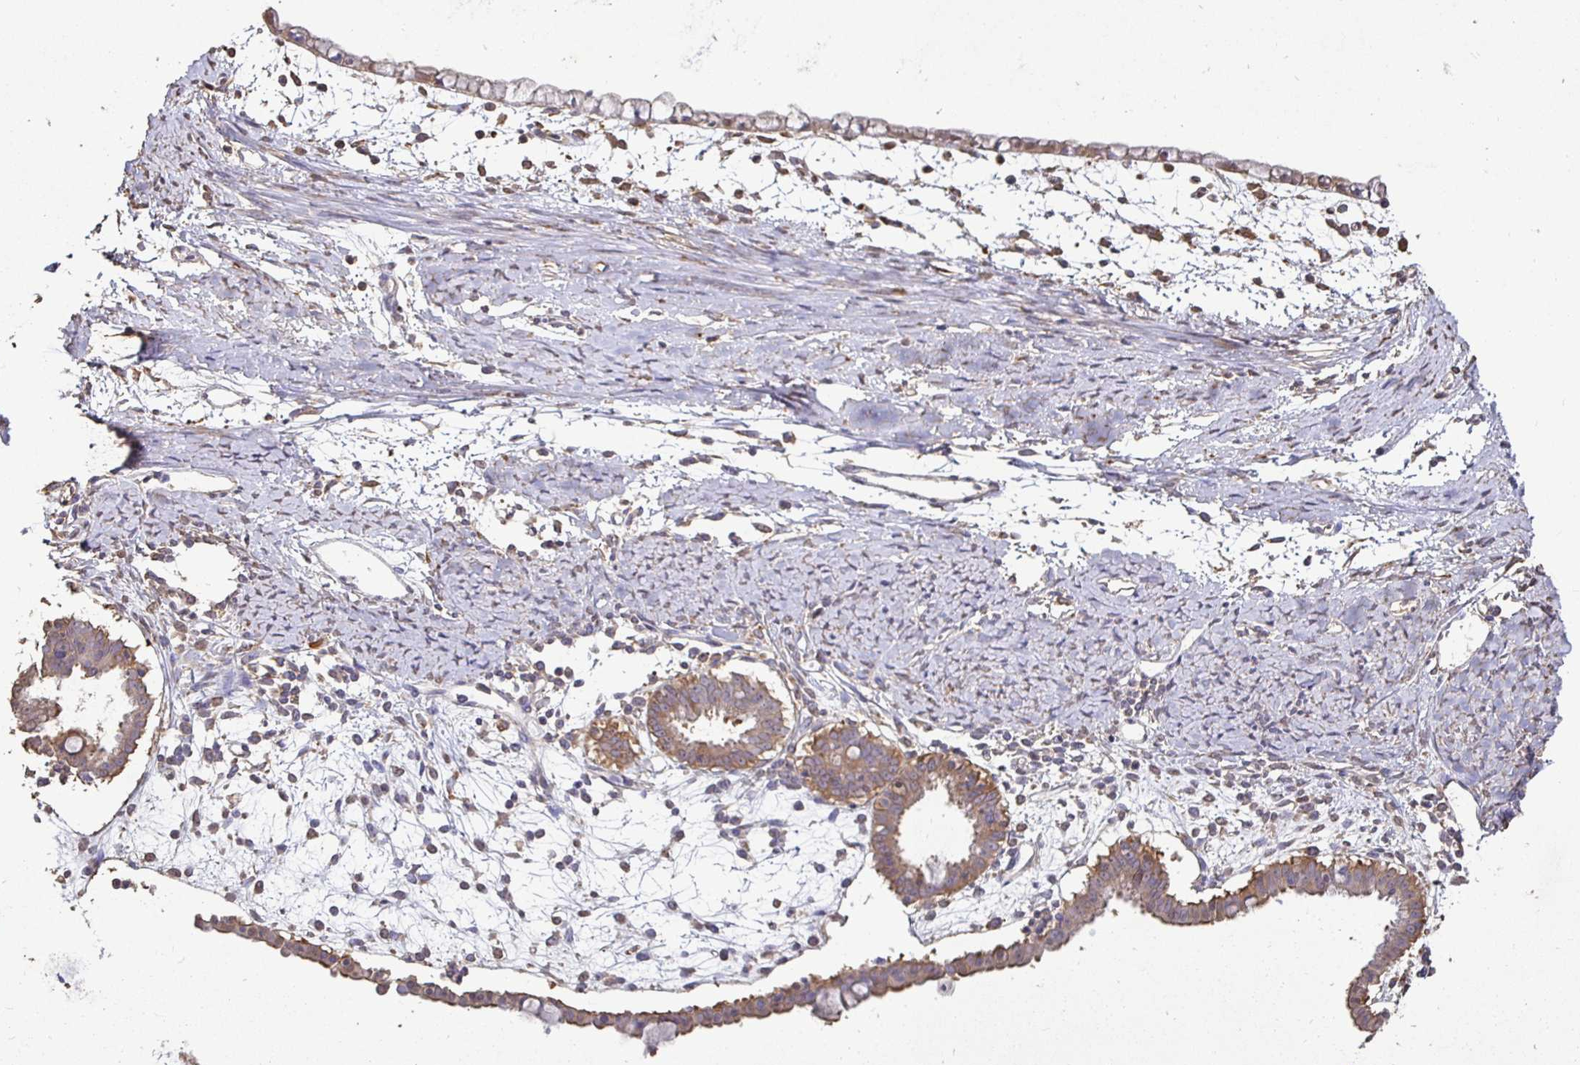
{"staining": {"intensity": "weak", "quantity": ">75%", "location": "cytoplasmic/membranous"}, "tissue": "ovarian cancer", "cell_type": "Tumor cells", "image_type": "cancer", "snomed": [{"axis": "morphology", "description": "Cystadenocarcinoma, mucinous, NOS"}, {"axis": "topography", "description": "Ovary"}], "caption": "Protein positivity by IHC demonstrates weak cytoplasmic/membranous expression in about >75% of tumor cells in ovarian cancer. The staining was performed using DAB (3,3'-diaminobenzidine), with brown indicating positive protein expression. Nuclei are stained blue with hematoxylin.", "gene": "MAPK8IP3", "patient": {"sex": "female", "age": 61}}